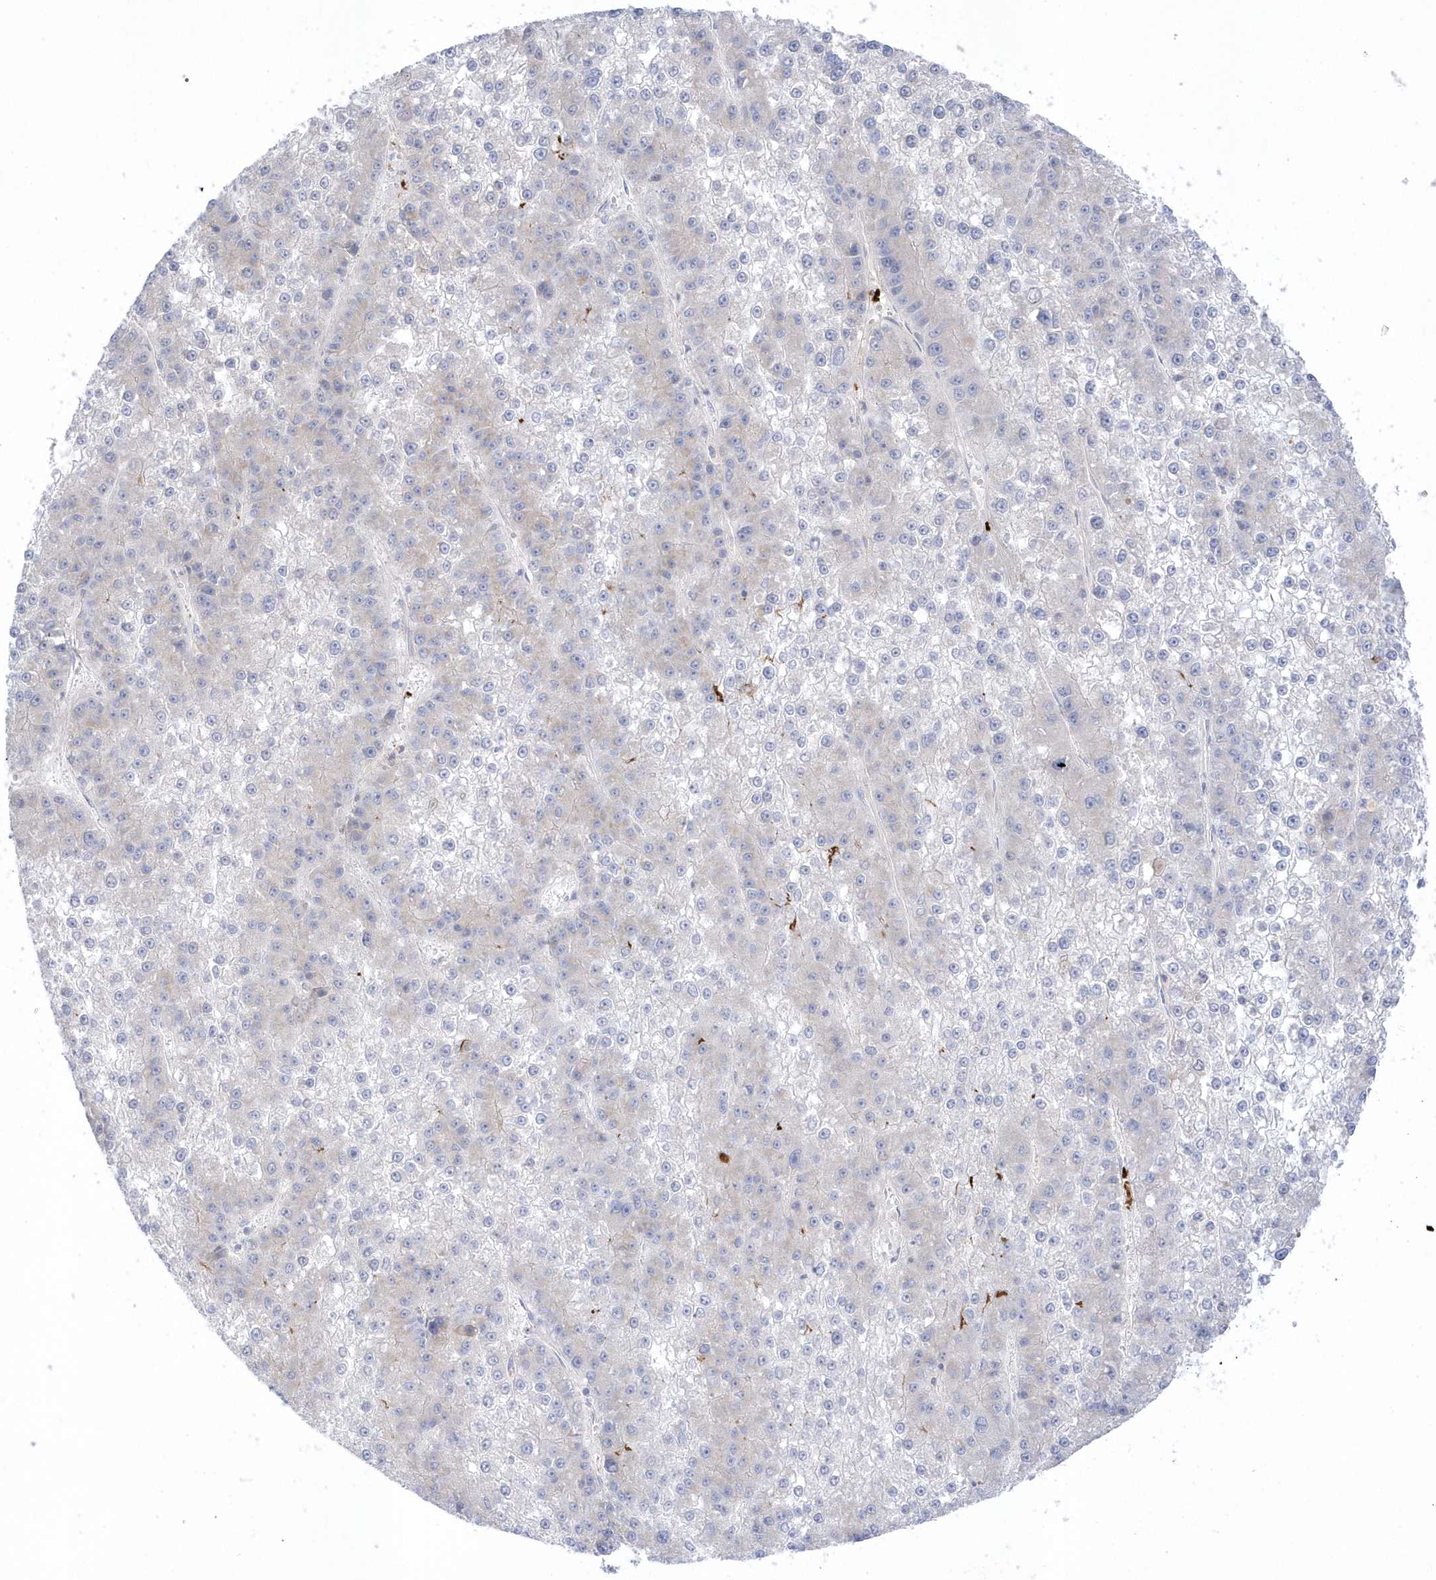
{"staining": {"intensity": "negative", "quantity": "none", "location": "none"}, "tissue": "liver cancer", "cell_type": "Tumor cells", "image_type": "cancer", "snomed": [{"axis": "morphology", "description": "Carcinoma, Hepatocellular, NOS"}, {"axis": "topography", "description": "Liver"}], "caption": "Immunohistochemical staining of liver cancer (hepatocellular carcinoma) demonstrates no significant staining in tumor cells.", "gene": "SEMA3D", "patient": {"sex": "female", "age": 73}}